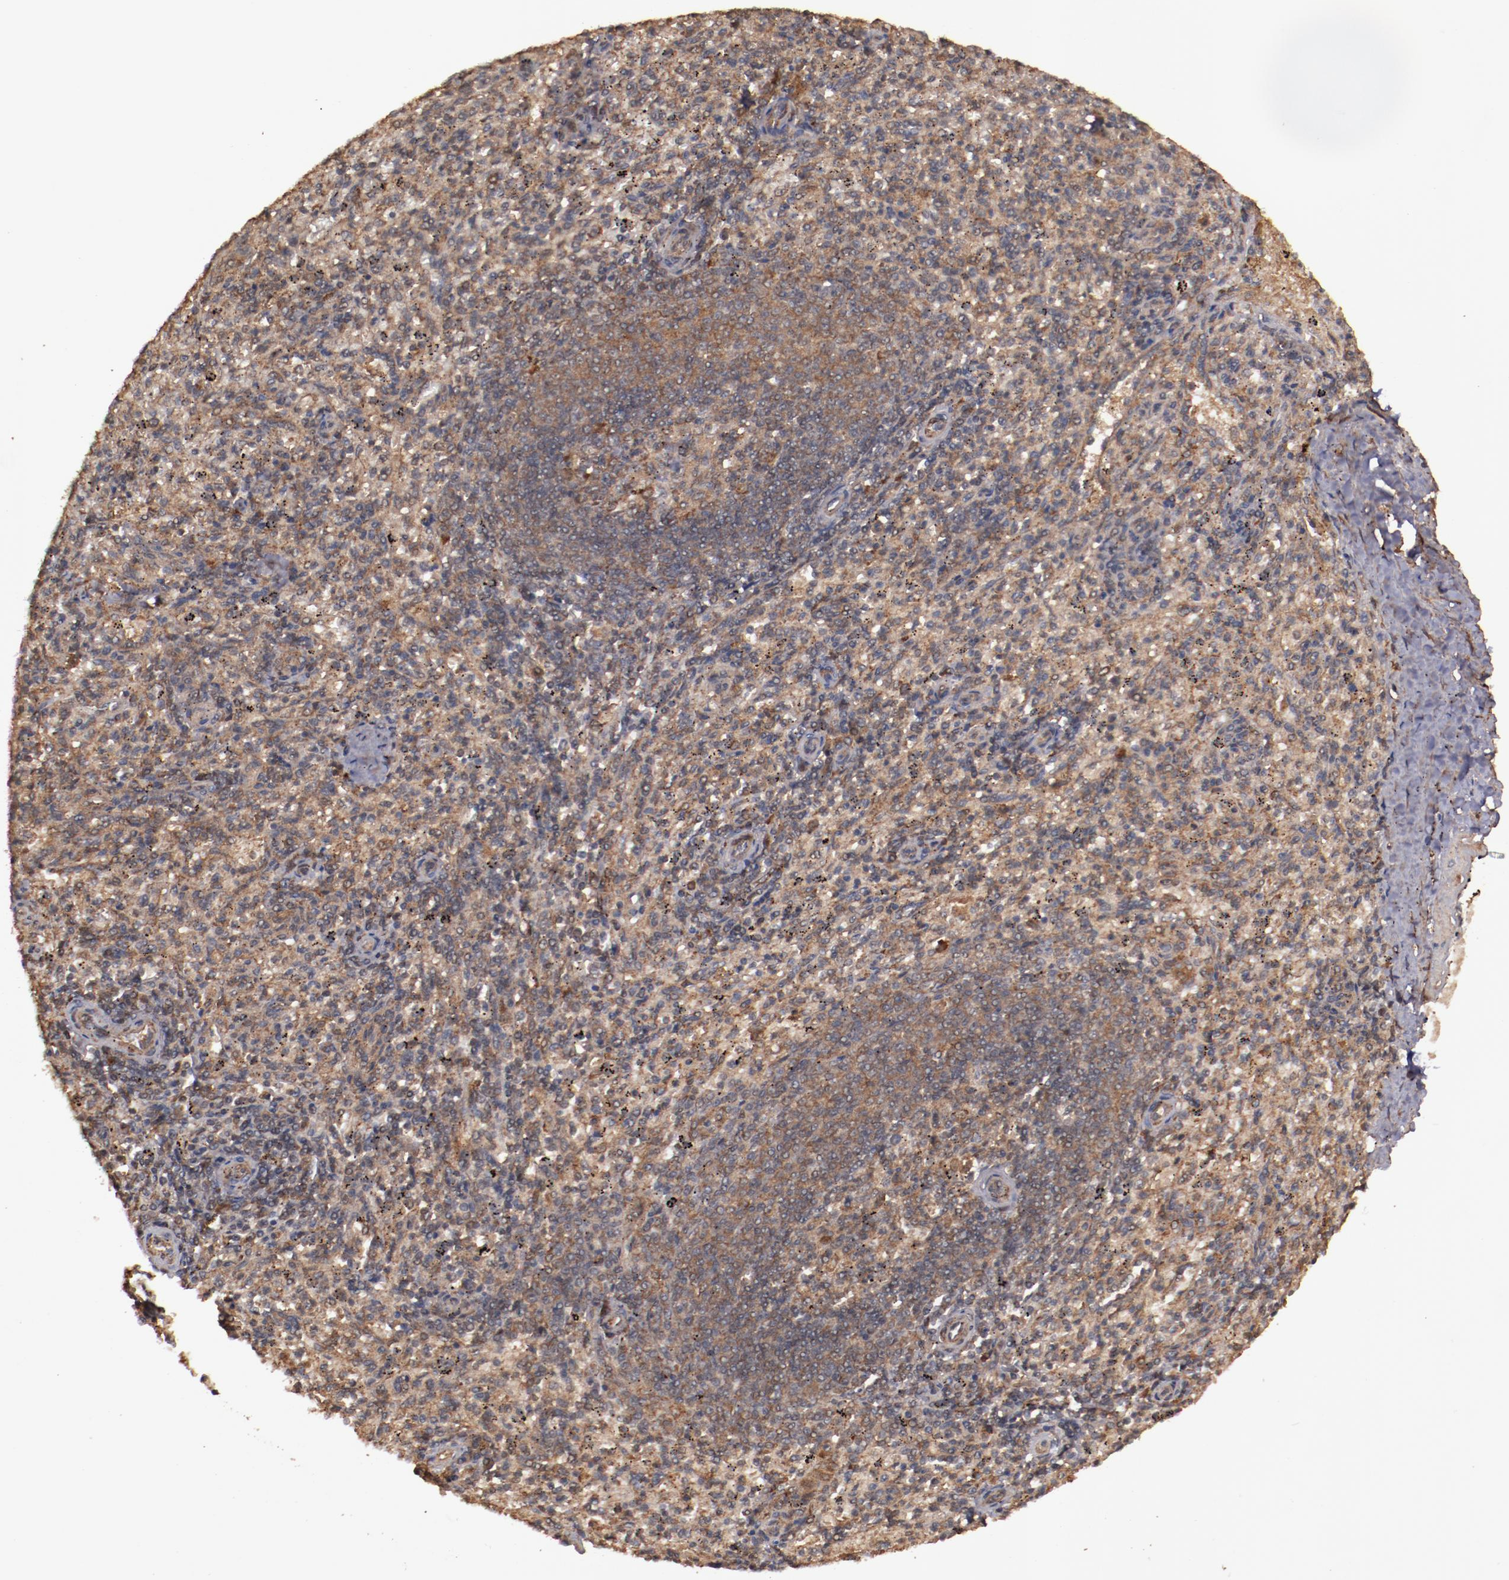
{"staining": {"intensity": "moderate", "quantity": ">75%", "location": "cytoplasmic/membranous"}, "tissue": "spleen", "cell_type": "Cells in red pulp", "image_type": "normal", "snomed": [{"axis": "morphology", "description": "Normal tissue, NOS"}, {"axis": "topography", "description": "Spleen"}], "caption": "About >75% of cells in red pulp in benign human spleen demonstrate moderate cytoplasmic/membranous protein staining as visualized by brown immunohistochemical staining.", "gene": "TXNDC16", "patient": {"sex": "female", "age": 10}}